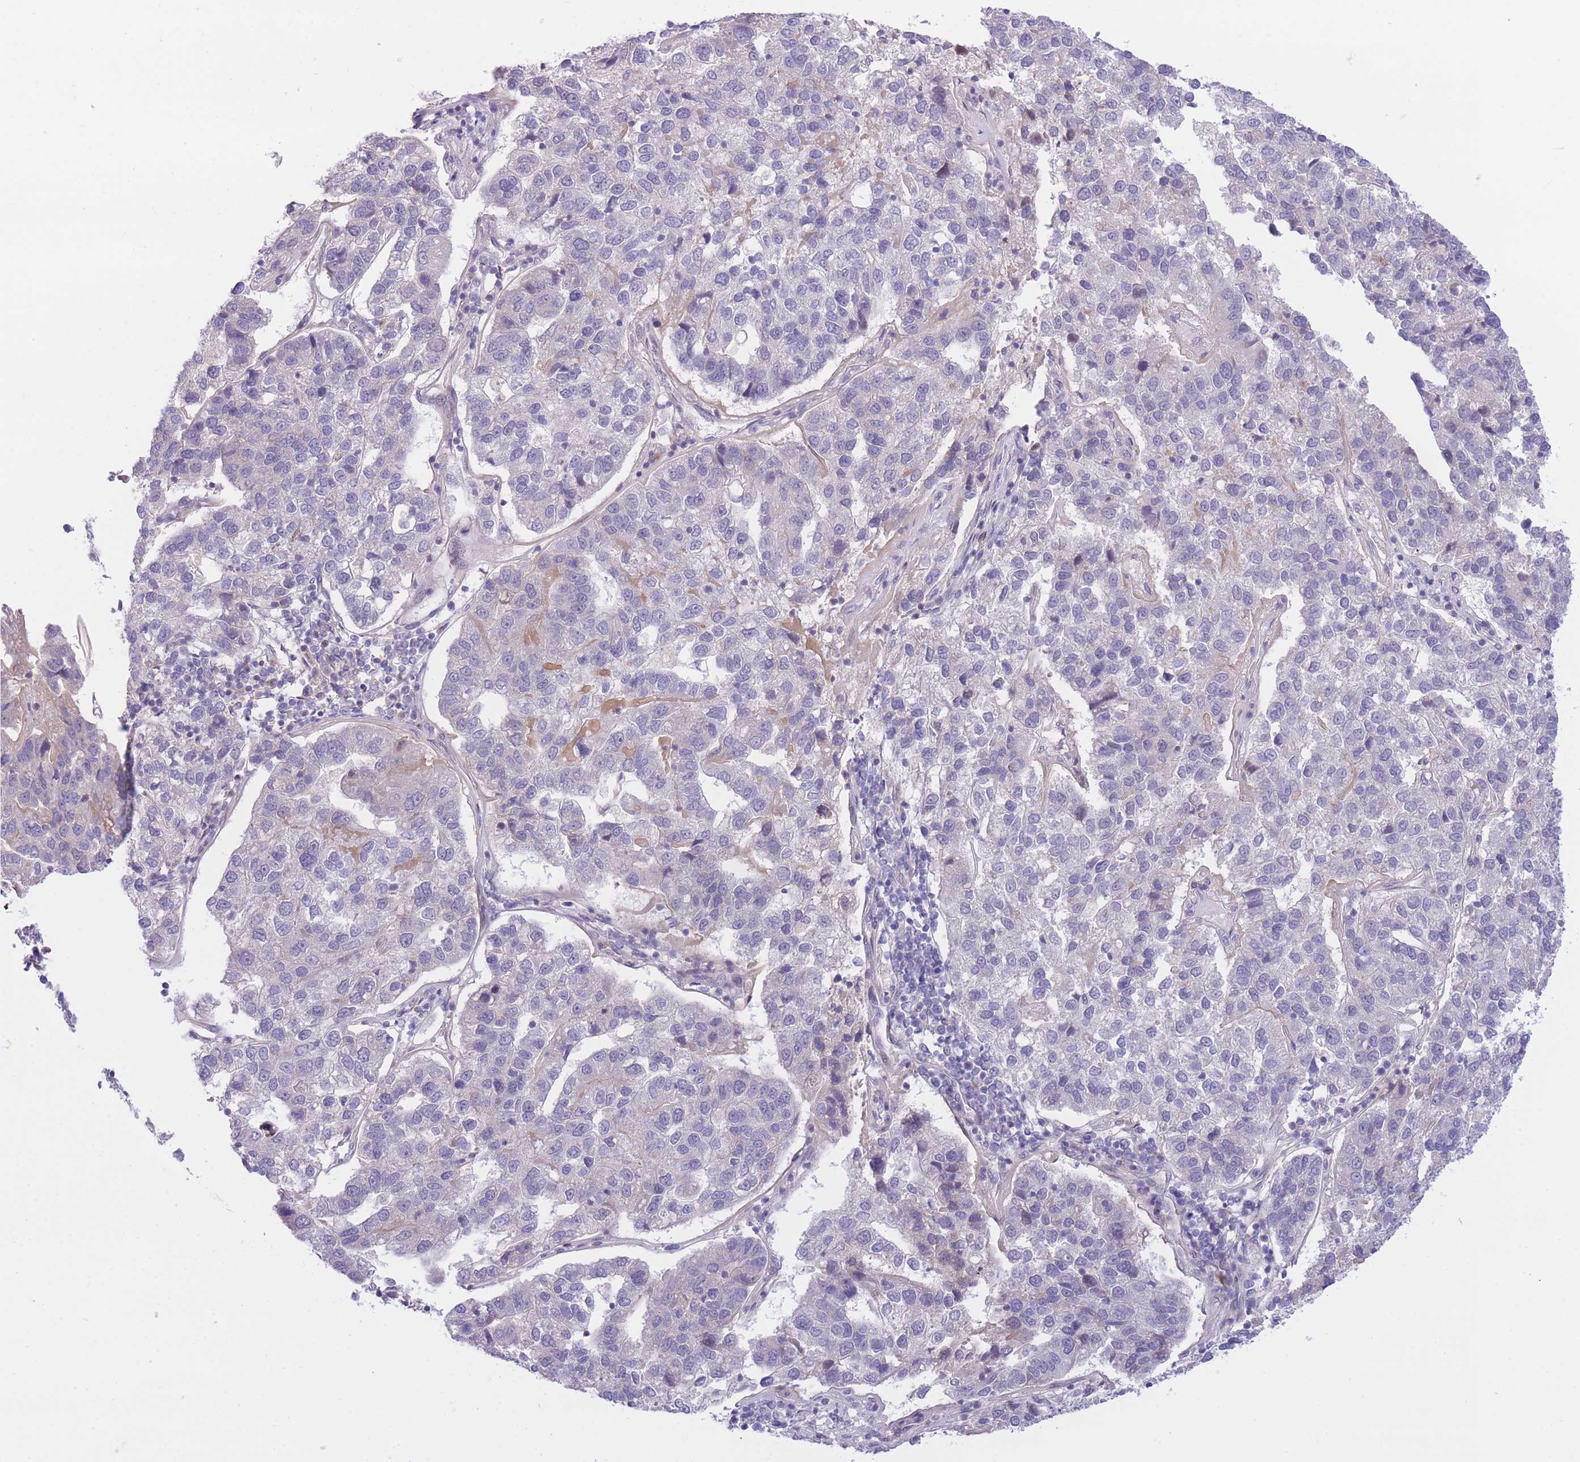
{"staining": {"intensity": "negative", "quantity": "none", "location": "none"}, "tissue": "pancreatic cancer", "cell_type": "Tumor cells", "image_type": "cancer", "snomed": [{"axis": "morphology", "description": "Adenocarcinoma, NOS"}, {"axis": "topography", "description": "Pancreas"}], "caption": "Protein analysis of adenocarcinoma (pancreatic) reveals no significant staining in tumor cells. The staining was performed using DAB (3,3'-diaminobenzidine) to visualize the protein expression in brown, while the nuclei were stained in blue with hematoxylin (Magnification: 20x).", "gene": "CDC25B", "patient": {"sex": "female", "age": 61}}